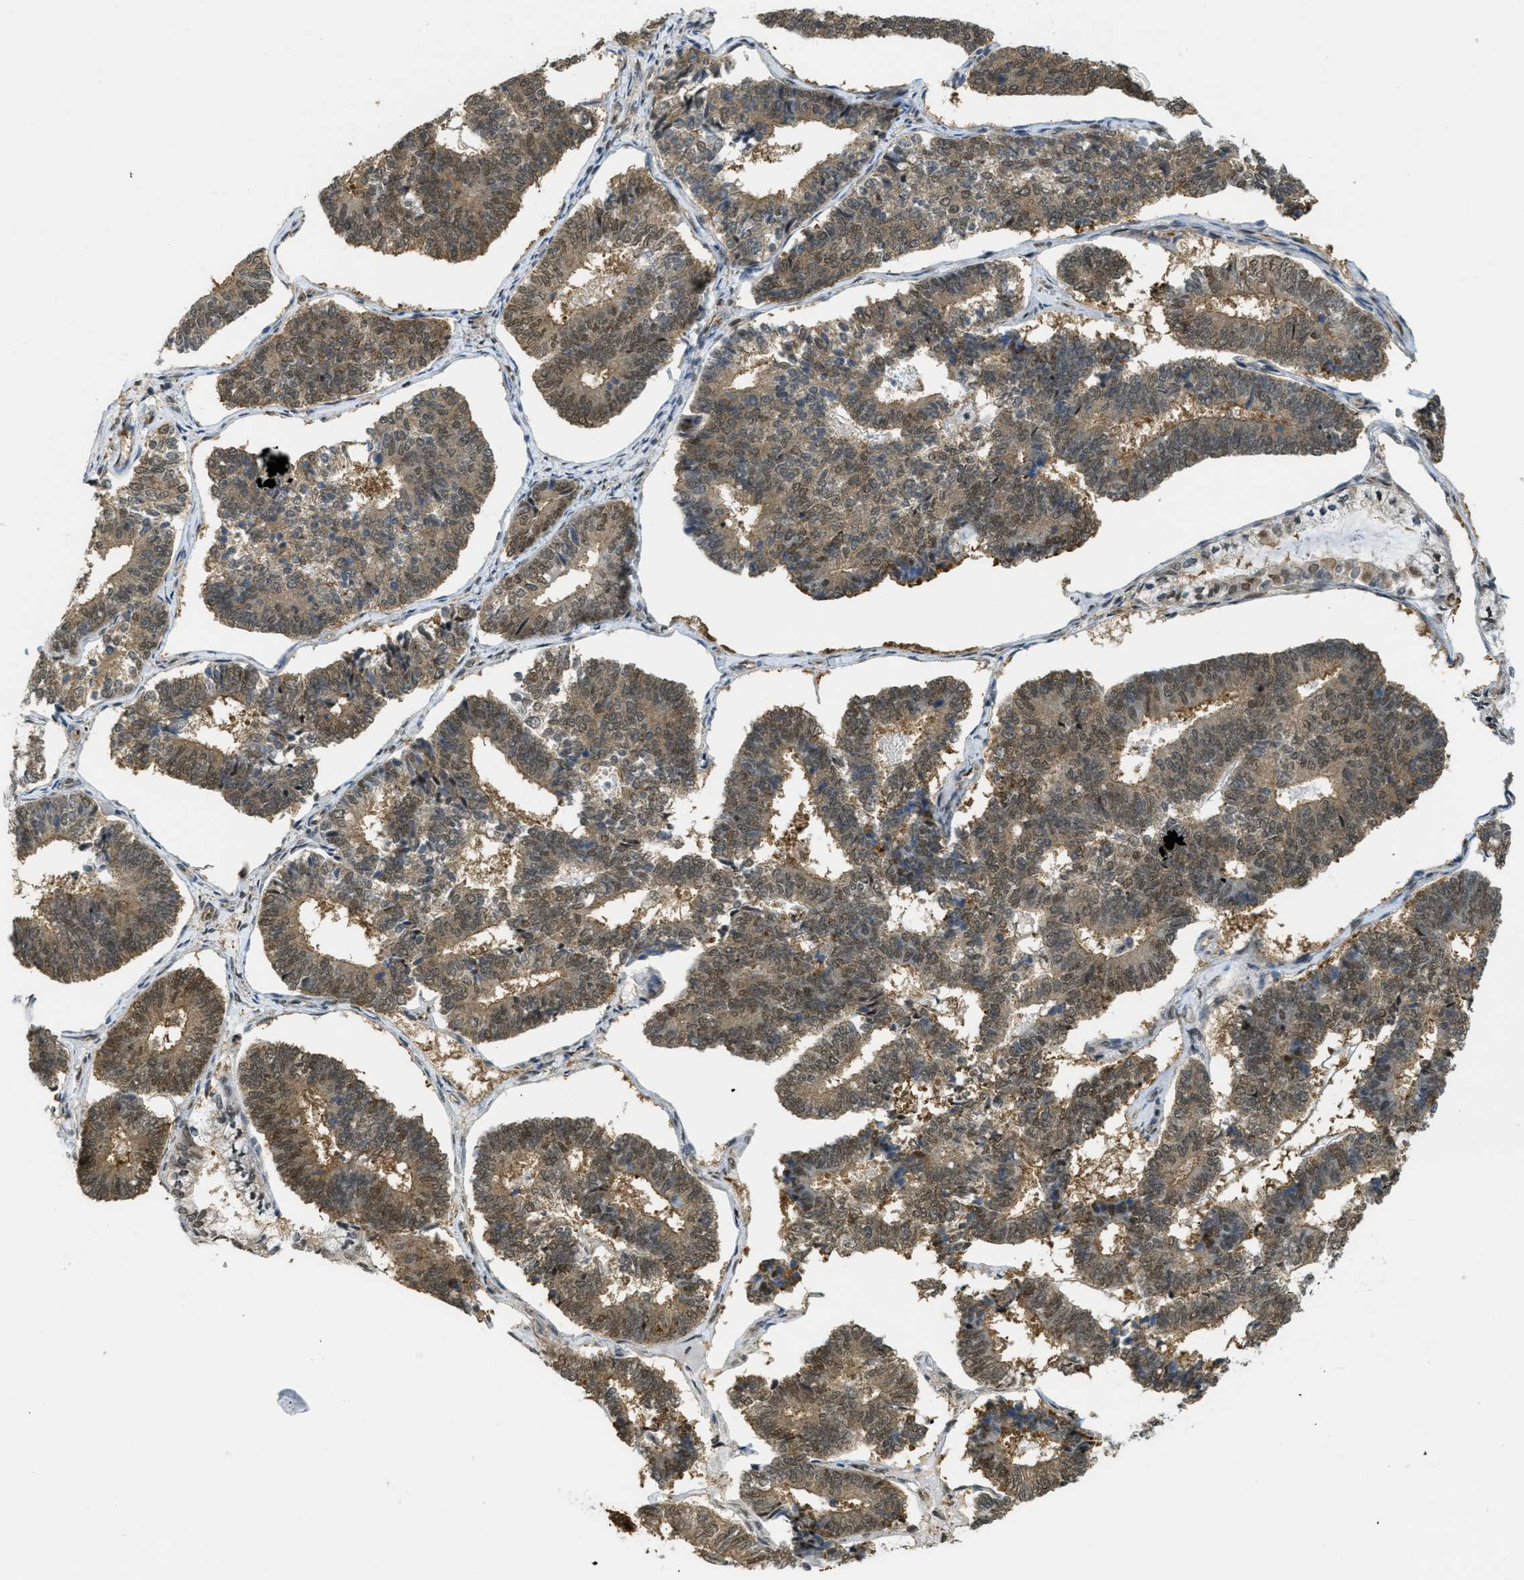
{"staining": {"intensity": "moderate", "quantity": ">75%", "location": "cytoplasmic/membranous,nuclear"}, "tissue": "endometrial cancer", "cell_type": "Tumor cells", "image_type": "cancer", "snomed": [{"axis": "morphology", "description": "Adenocarcinoma, NOS"}, {"axis": "topography", "description": "Endometrium"}], "caption": "Human endometrial adenocarcinoma stained with a brown dye exhibits moderate cytoplasmic/membranous and nuclear positive positivity in about >75% of tumor cells.", "gene": "PSMC5", "patient": {"sex": "female", "age": 70}}